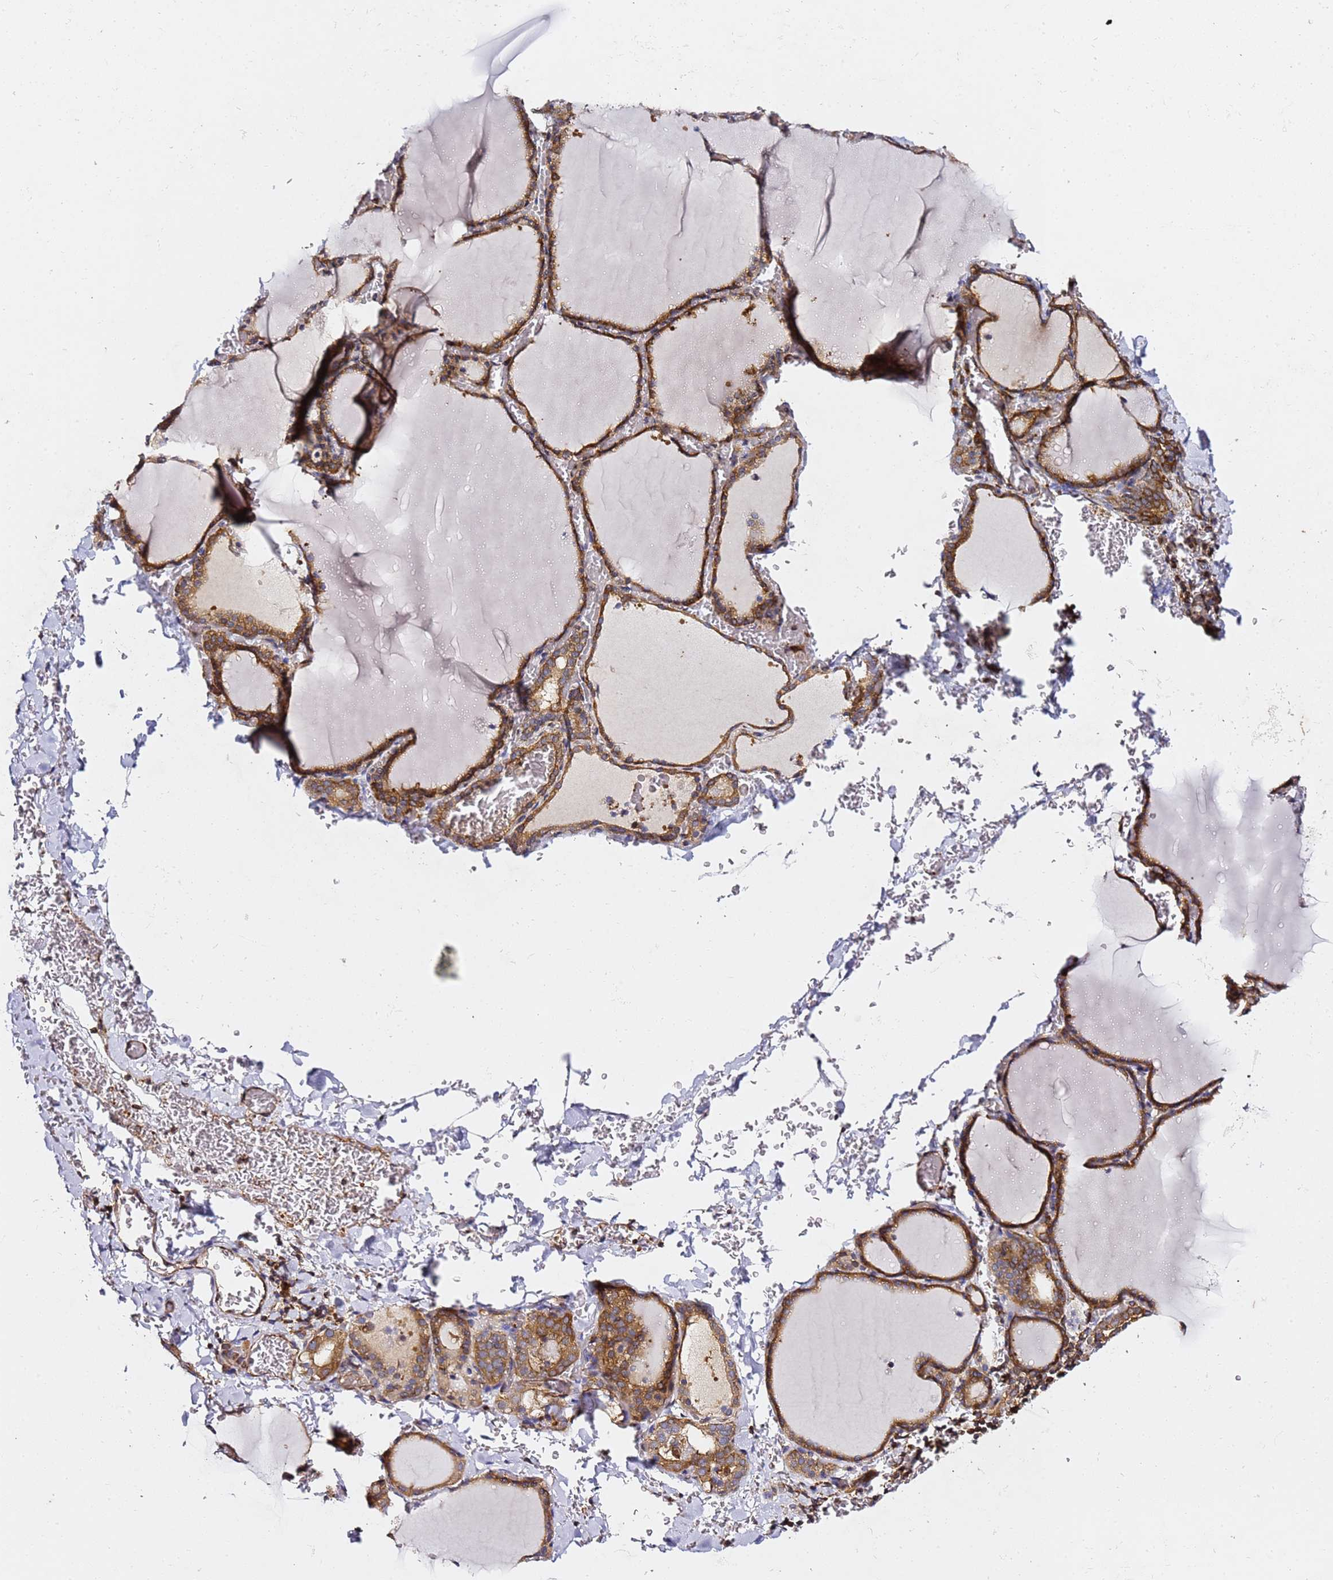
{"staining": {"intensity": "strong", "quantity": ">75%", "location": "cytoplasmic/membranous"}, "tissue": "thyroid gland", "cell_type": "Glandular cells", "image_type": "normal", "snomed": [{"axis": "morphology", "description": "Normal tissue, NOS"}, {"axis": "topography", "description": "Thyroid gland"}], "caption": "This photomicrograph shows immunohistochemistry staining of unremarkable thyroid gland, with high strong cytoplasmic/membranous staining in about >75% of glandular cells.", "gene": "TPST1", "patient": {"sex": "female", "age": 39}}